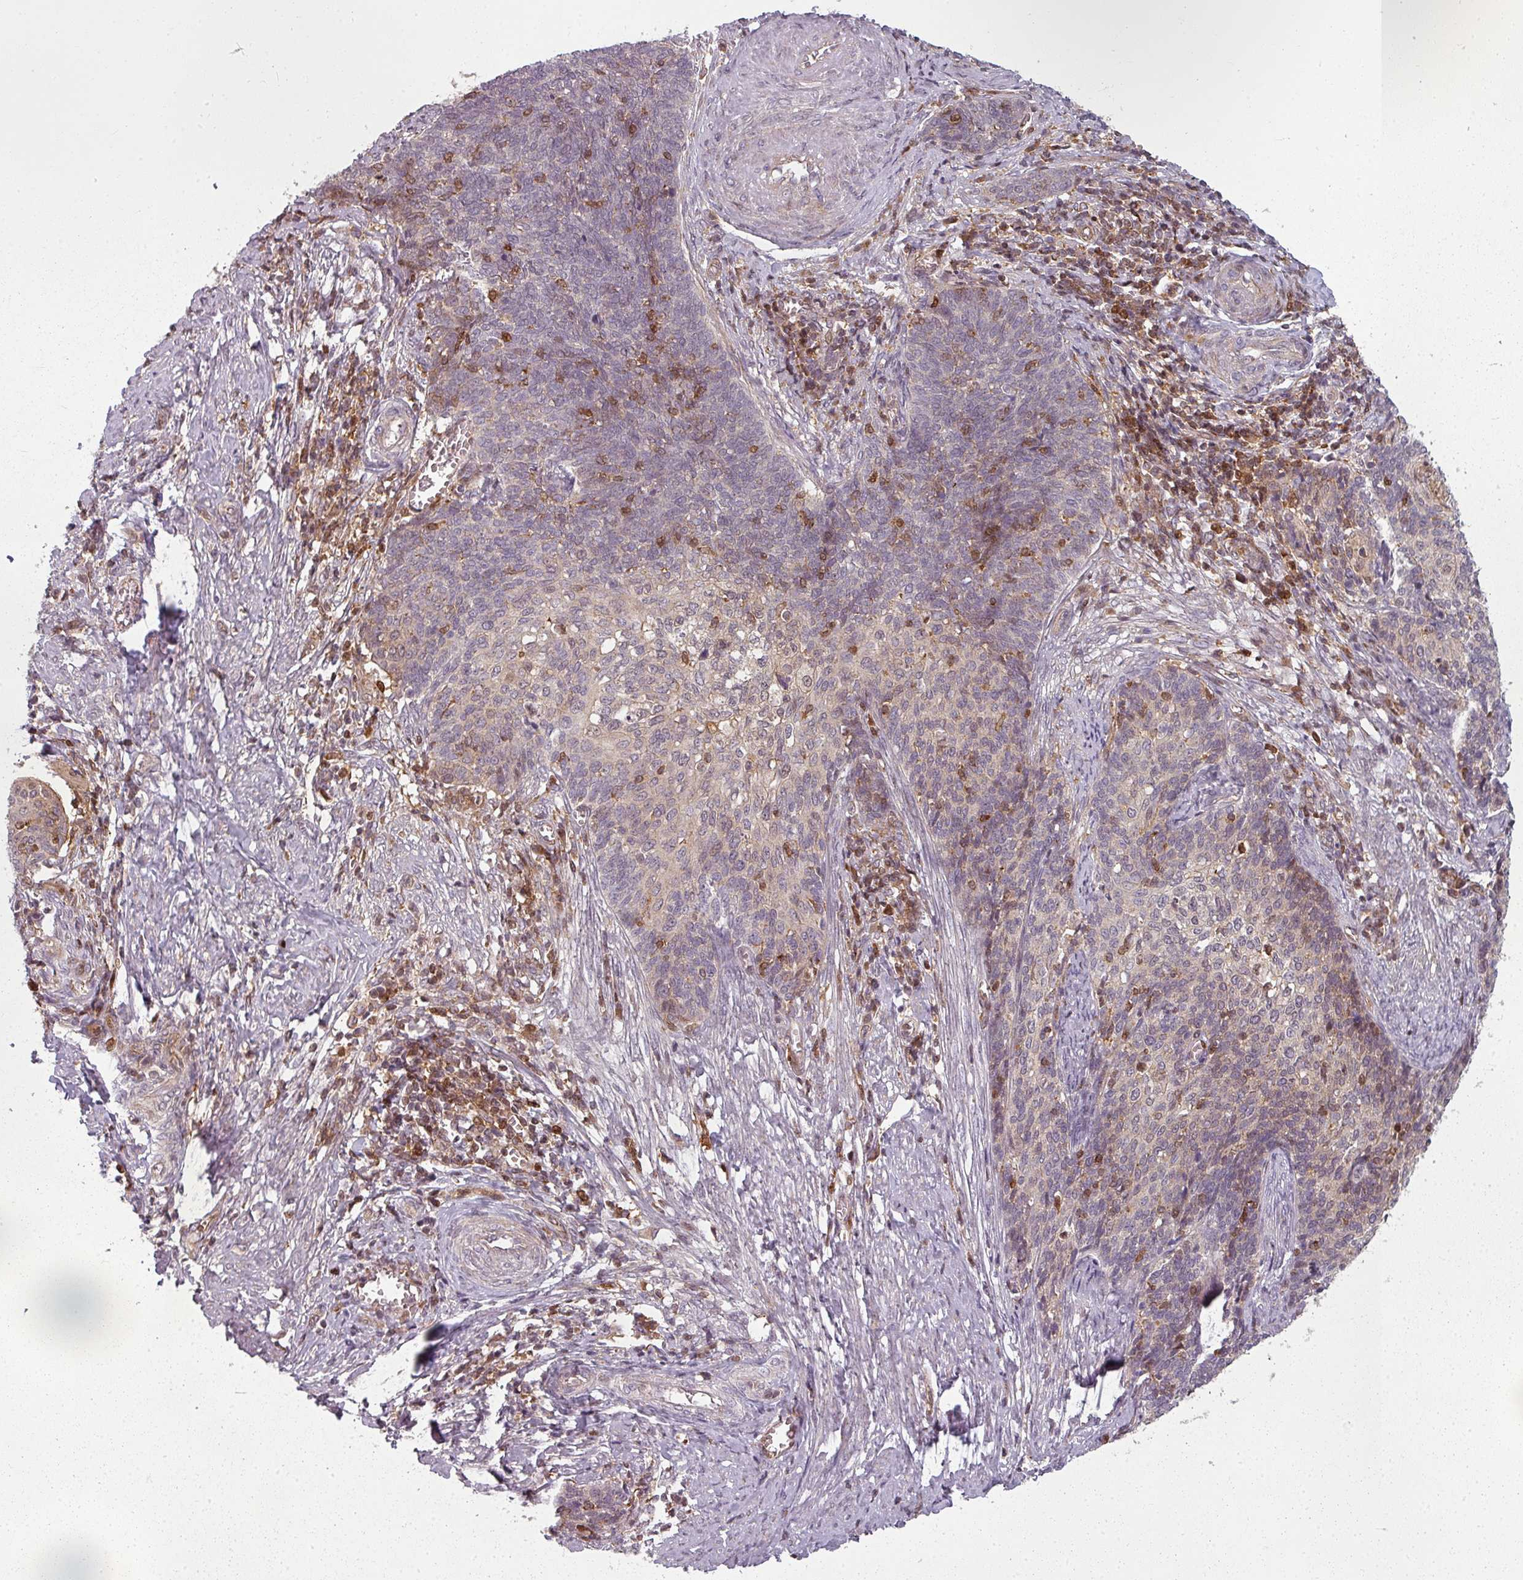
{"staining": {"intensity": "weak", "quantity": "<25%", "location": "cytoplasmic/membranous"}, "tissue": "cervical cancer", "cell_type": "Tumor cells", "image_type": "cancer", "snomed": [{"axis": "morphology", "description": "Squamous cell carcinoma, NOS"}, {"axis": "topography", "description": "Cervix"}], "caption": "The image exhibits no staining of tumor cells in cervical squamous cell carcinoma.", "gene": "CLIC1", "patient": {"sex": "female", "age": 39}}